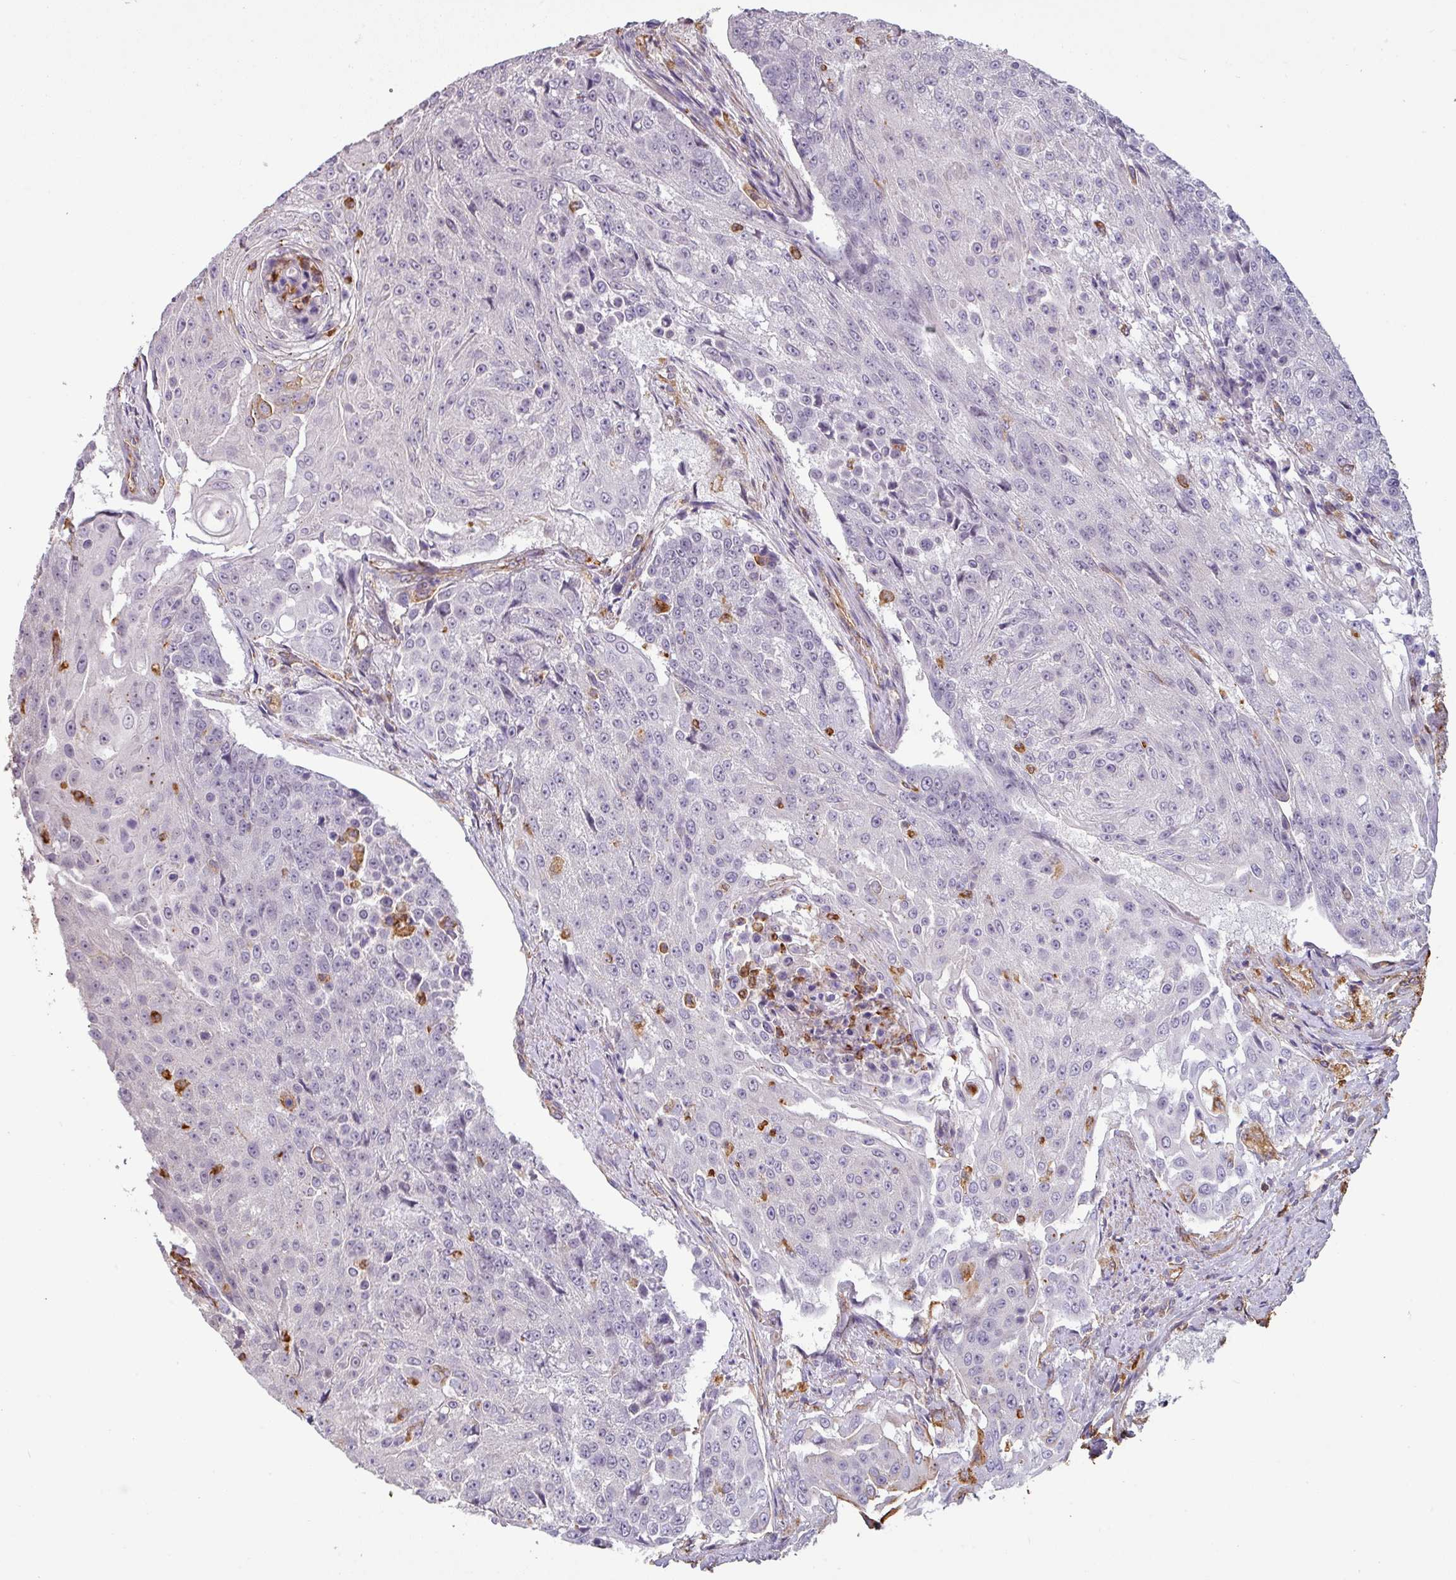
{"staining": {"intensity": "negative", "quantity": "none", "location": "none"}, "tissue": "urothelial cancer", "cell_type": "Tumor cells", "image_type": "cancer", "snomed": [{"axis": "morphology", "description": "Urothelial carcinoma, High grade"}, {"axis": "topography", "description": "Urinary bladder"}], "caption": "DAB (3,3'-diaminobenzidine) immunohistochemical staining of human high-grade urothelial carcinoma demonstrates no significant staining in tumor cells.", "gene": "ZNF280C", "patient": {"sex": "female", "age": 63}}